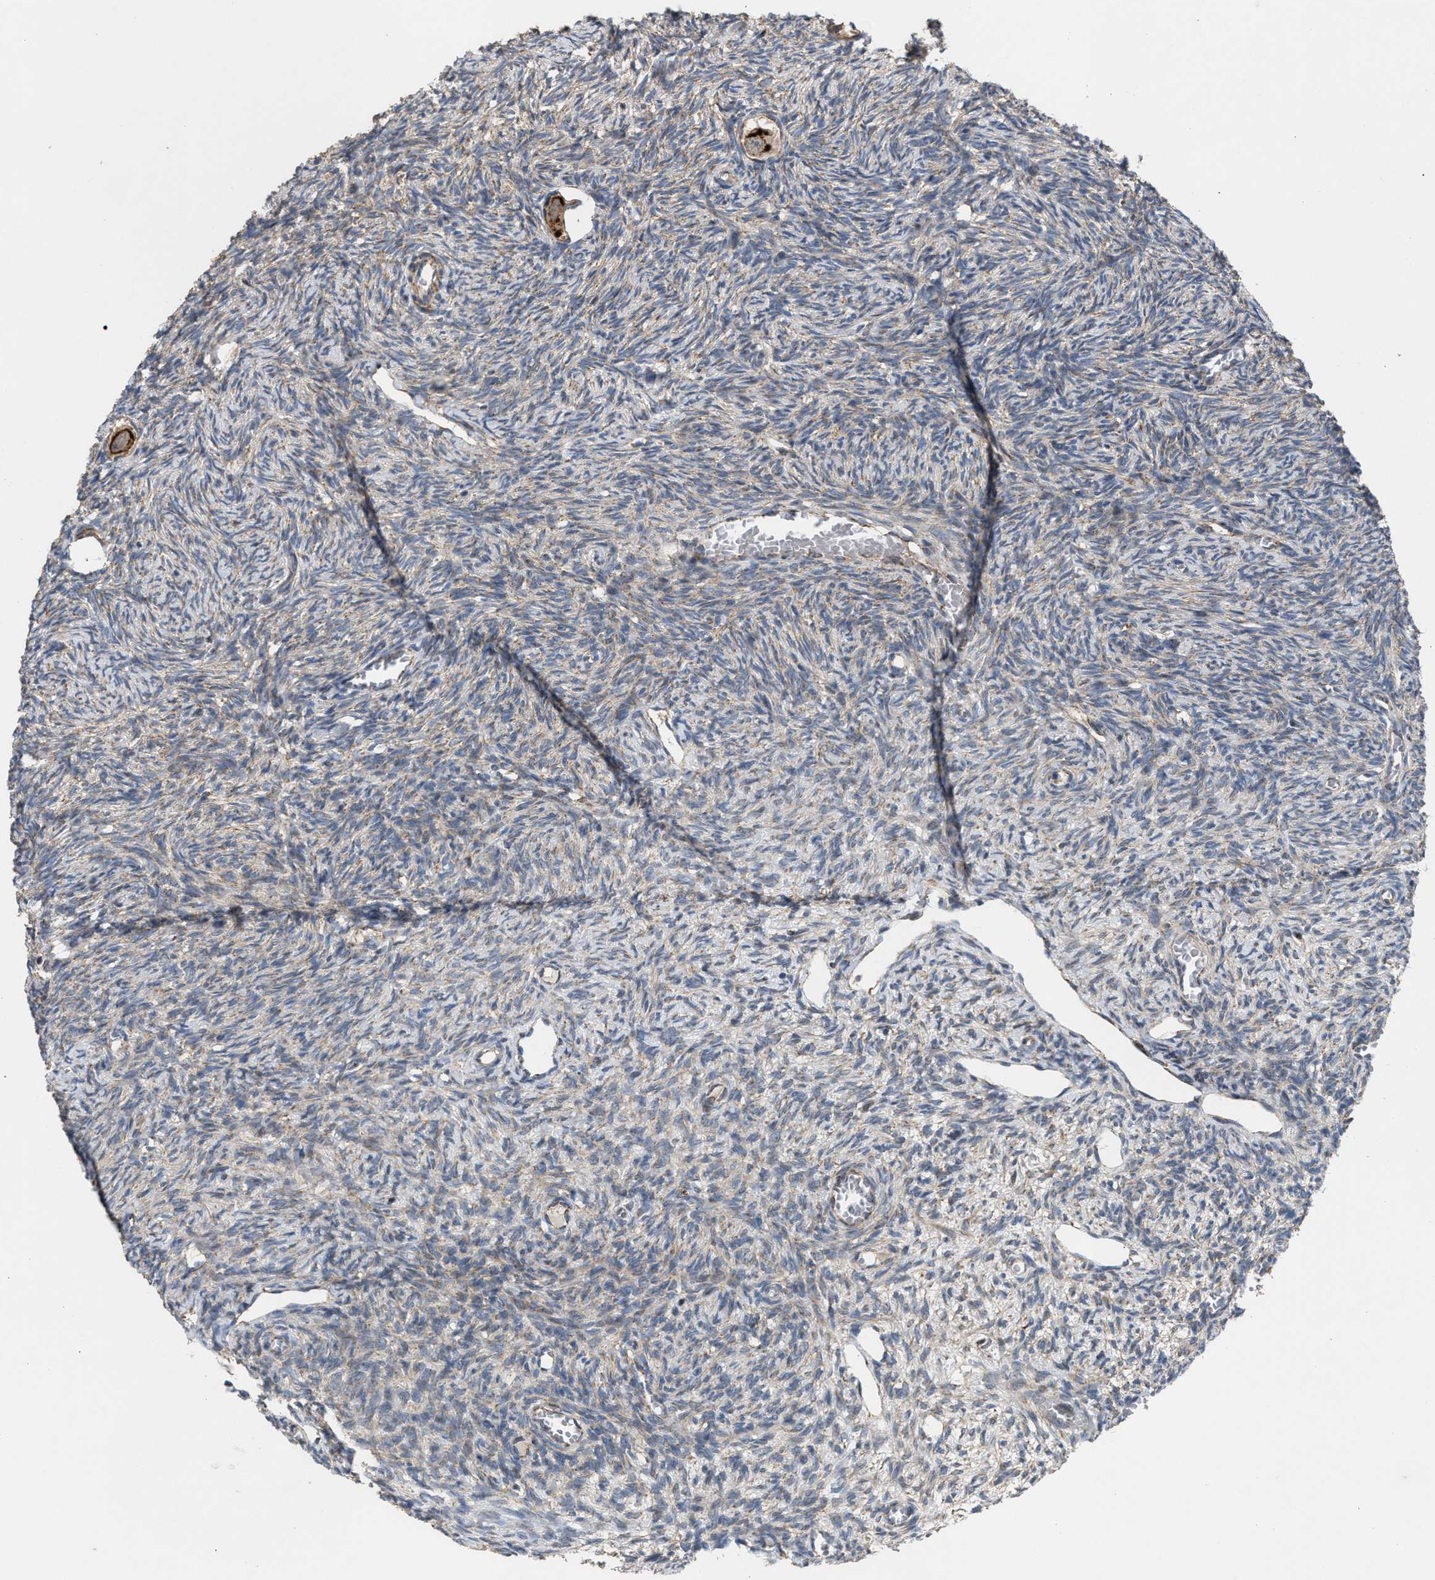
{"staining": {"intensity": "strong", "quantity": ">75%", "location": "cytoplasmic/membranous"}, "tissue": "ovary", "cell_type": "Follicle cells", "image_type": "normal", "snomed": [{"axis": "morphology", "description": "Normal tissue, NOS"}, {"axis": "topography", "description": "Ovary"}], "caption": "IHC histopathology image of benign human ovary stained for a protein (brown), which exhibits high levels of strong cytoplasmic/membranous positivity in about >75% of follicle cells.", "gene": "TACO1", "patient": {"sex": "female", "age": 27}}